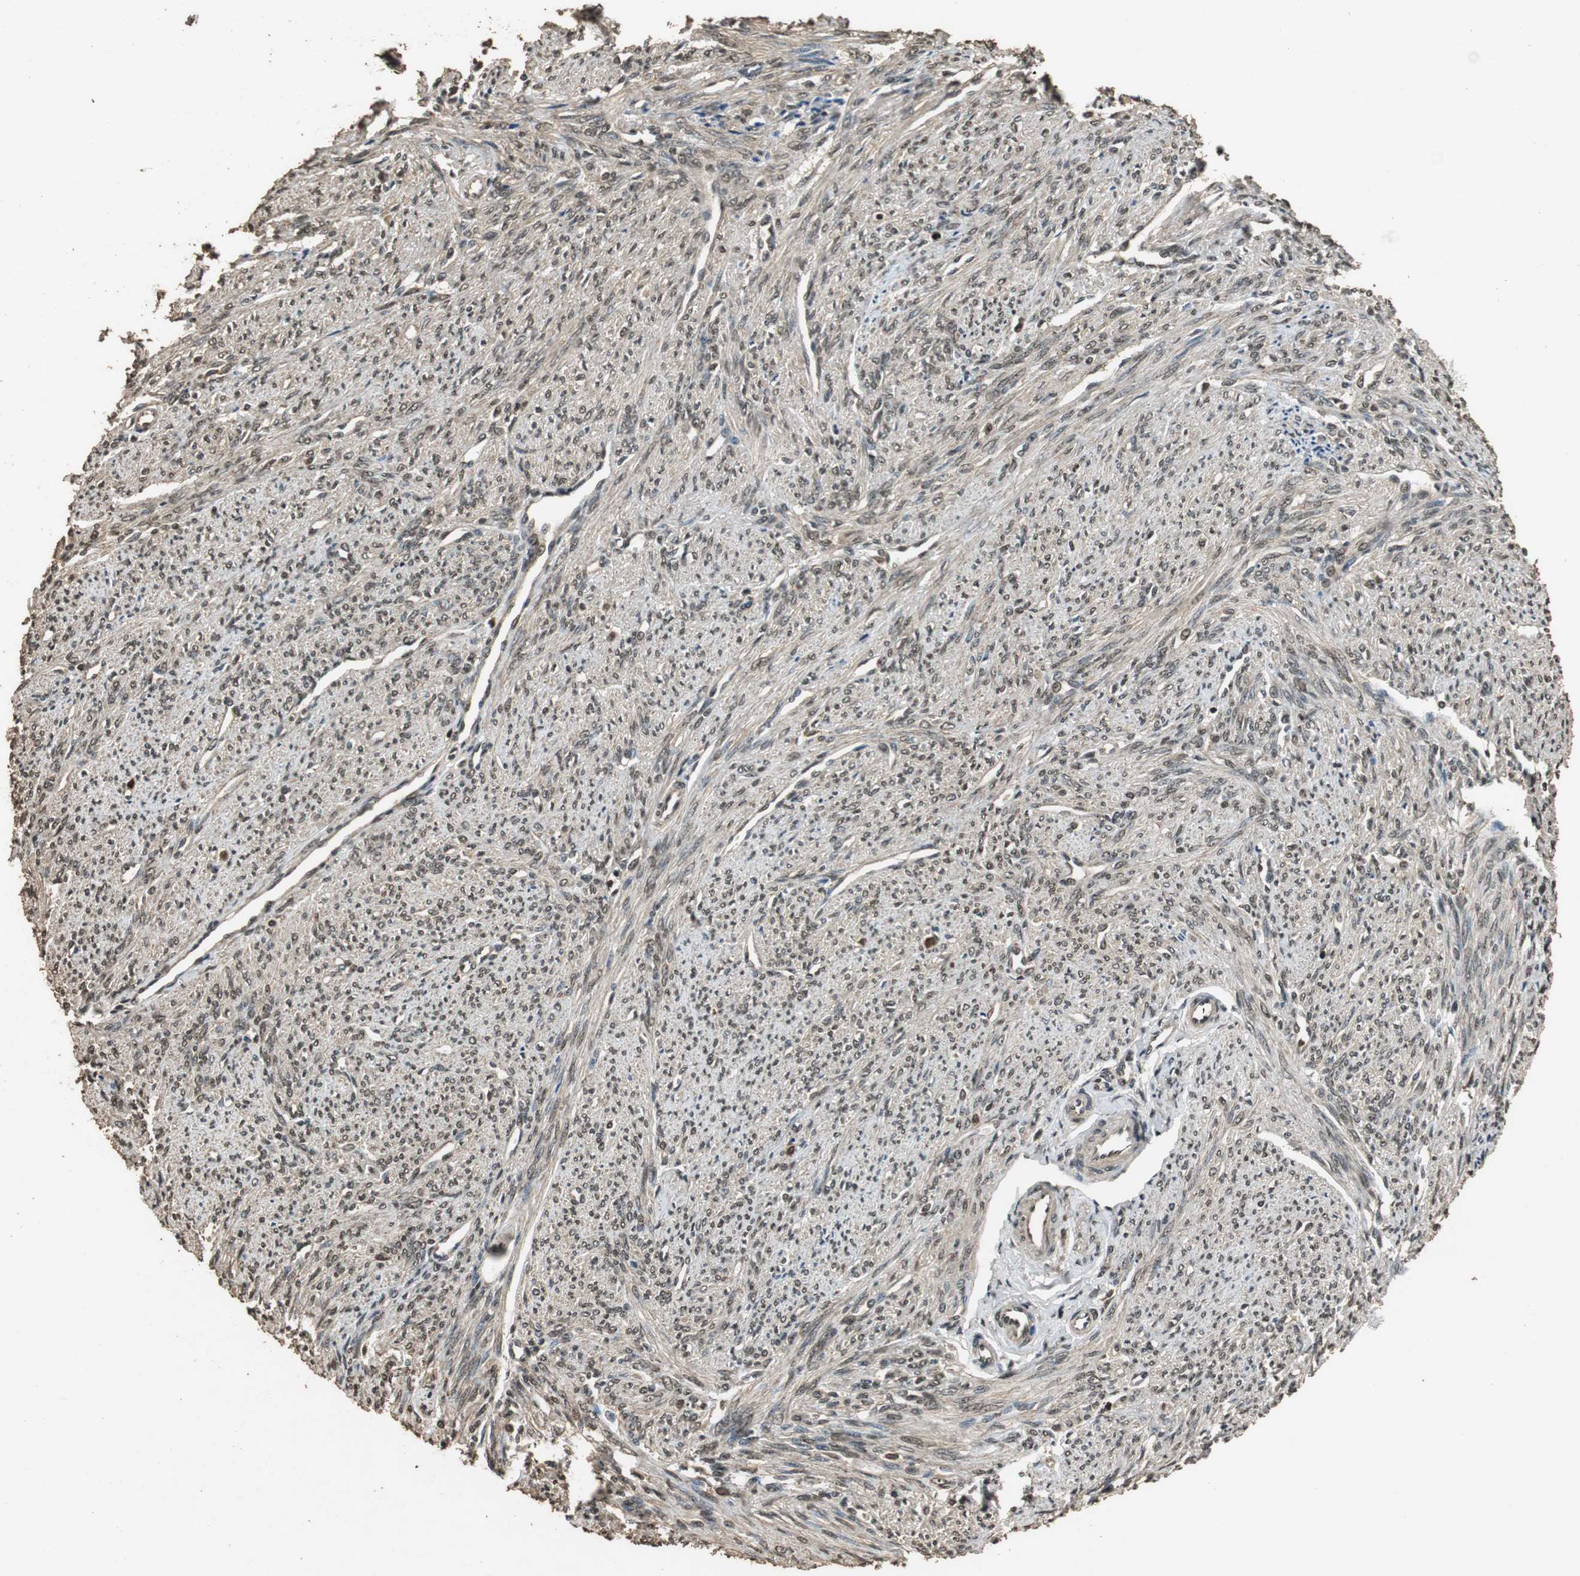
{"staining": {"intensity": "moderate", "quantity": ">75%", "location": "cytoplasmic/membranous,nuclear"}, "tissue": "smooth muscle", "cell_type": "Smooth muscle cells", "image_type": "normal", "snomed": [{"axis": "morphology", "description": "Normal tissue, NOS"}, {"axis": "topography", "description": "Smooth muscle"}], "caption": "IHC of normal human smooth muscle displays medium levels of moderate cytoplasmic/membranous,nuclear staining in approximately >75% of smooth muscle cells. Using DAB (3,3'-diaminobenzidine) (brown) and hematoxylin (blue) stains, captured at high magnification using brightfield microscopy.", "gene": "ZNF18", "patient": {"sex": "female", "age": 65}}